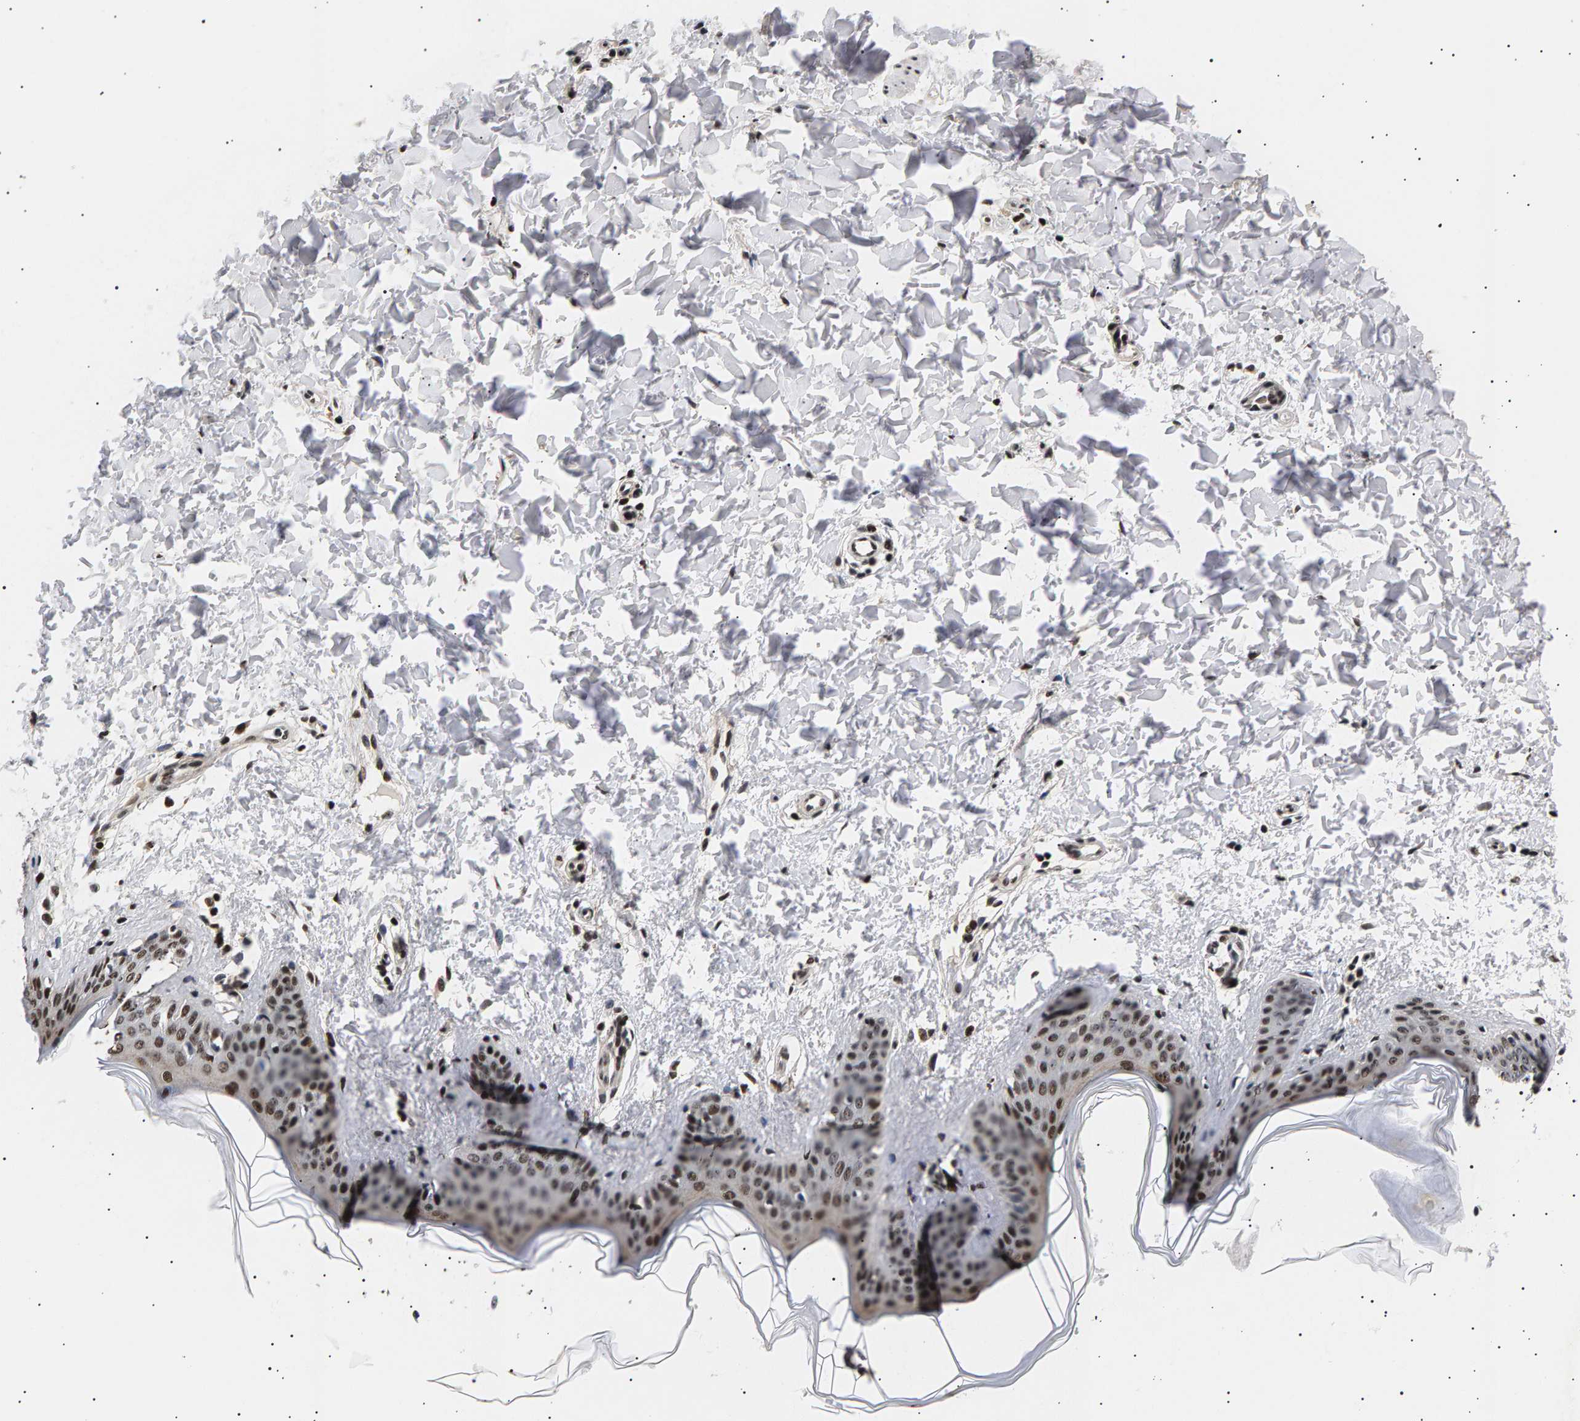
{"staining": {"intensity": "moderate", "quantity": ">75%", "location": "nuclear"}, "tissue": "skin", "cell_type": "Fibroblasts", "image_type": "normal", "snomed": [{"axis": "morphology", "description": "Normal tissue, NOS"}, {"axis": "topography", "description": "Skin"}], "caption": "Immunohistochemical staining of normal skin reveals medium levels of moderate nuclear expression in approximately >75% of fibroblasts. (IHC, brightfield microscopy, high magnification).", "gene": "ANKRD40", "patient": {"sex": "female", "age": 17}}